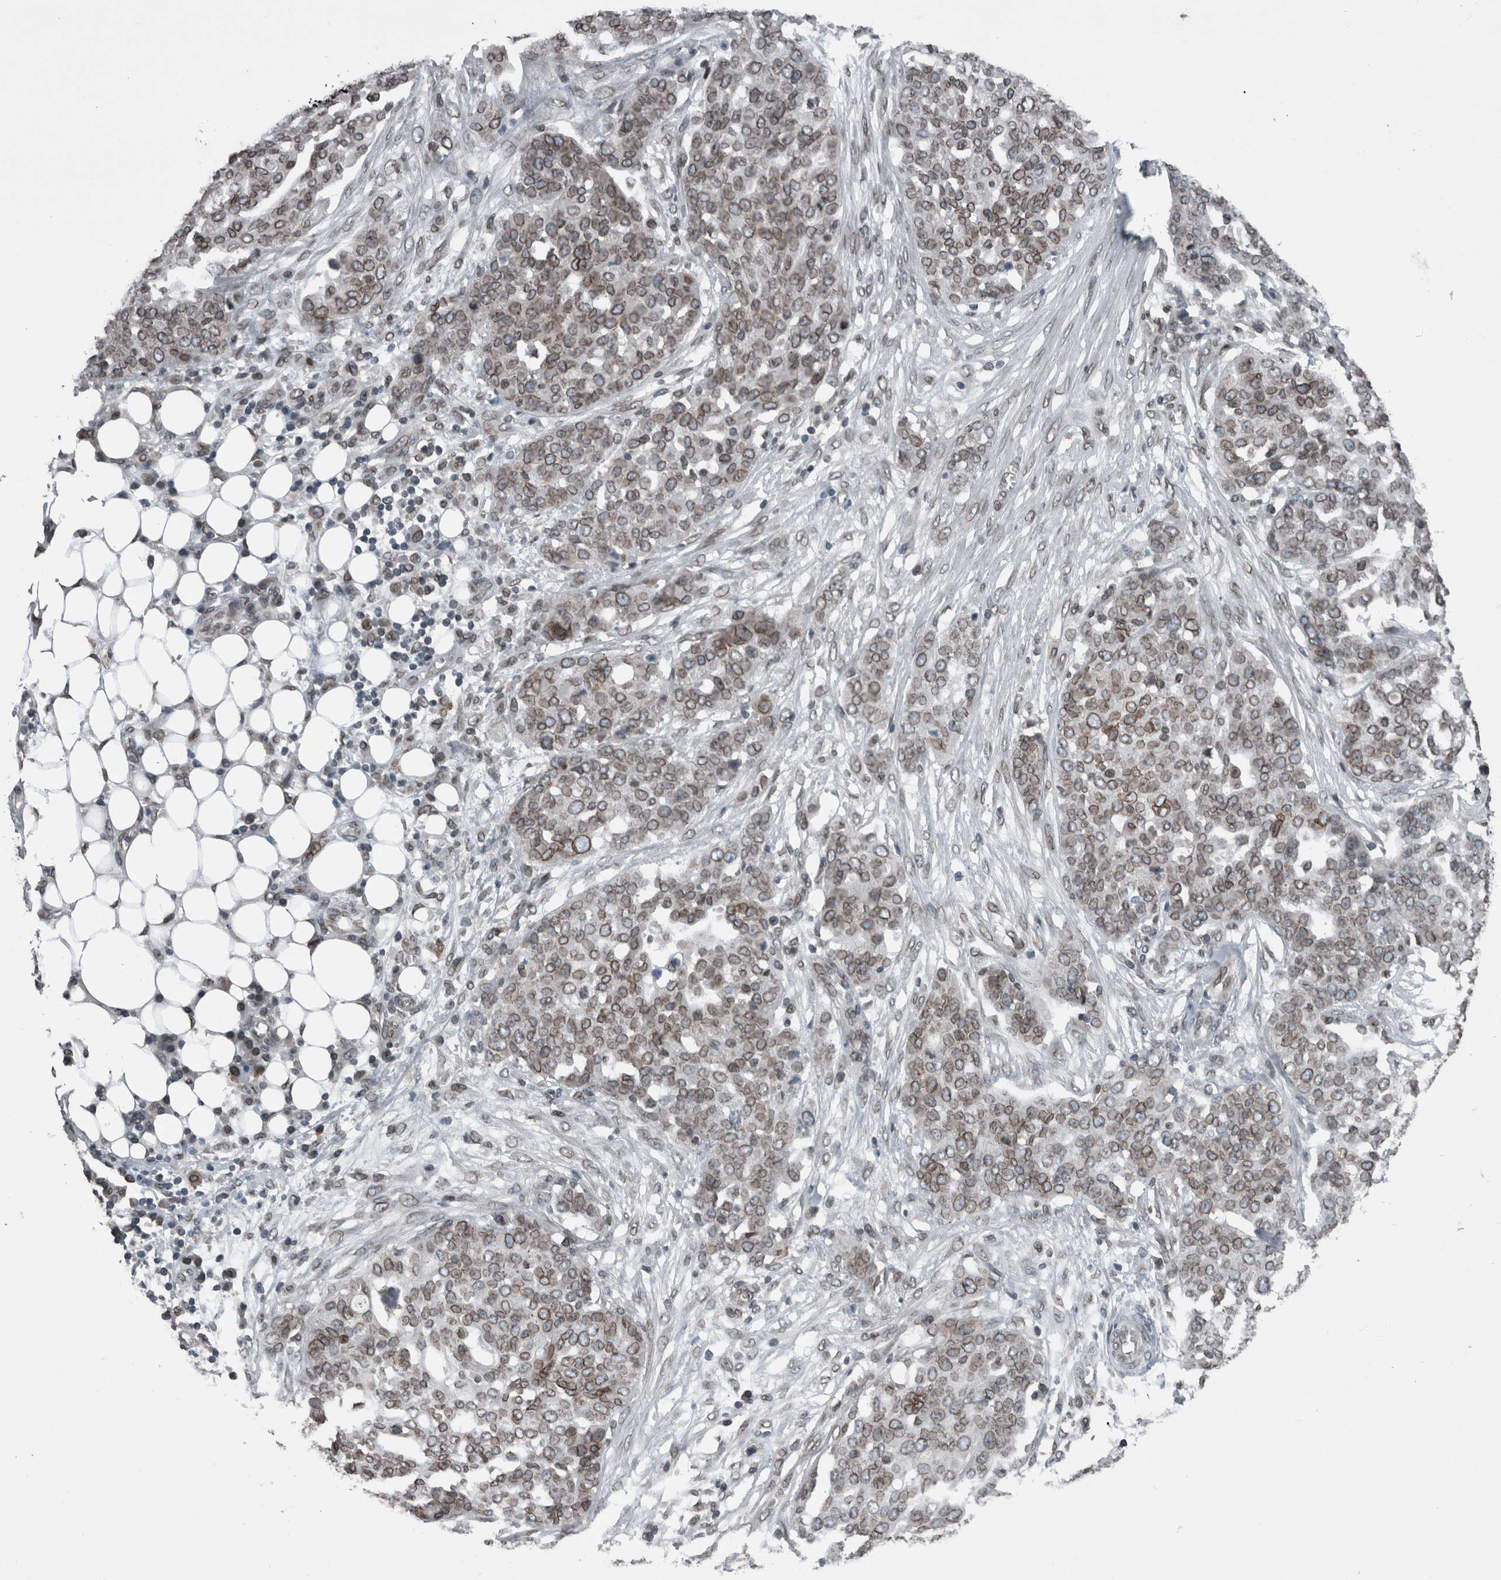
{"staining": {"intensity": "moderate", "quantity": ">75%", "location": "cytoplasmic/membranous,nuclear"}, "tissue": "ovarian cancer", "cell_type": "Tumor cells", "image_type": "cancer", "snomed": [{"axis": "morphology", "description": "Cystadenocarcinoma, serous, NOS"}, {"axis": "topography", "description": "Soft tissue"}, {"axis": "topography", "description": "Ovary"}], "caption": "Immunohistochemical staining of human ovarian cancer (serous cystadenocarcinoma) reveals medium levels of moderate cytoplasmic/membranous and nuclear positivity in about >75% of tumor cells.", "gene": "RANBP2", "patient": {"sex": "female", "age": 57}}